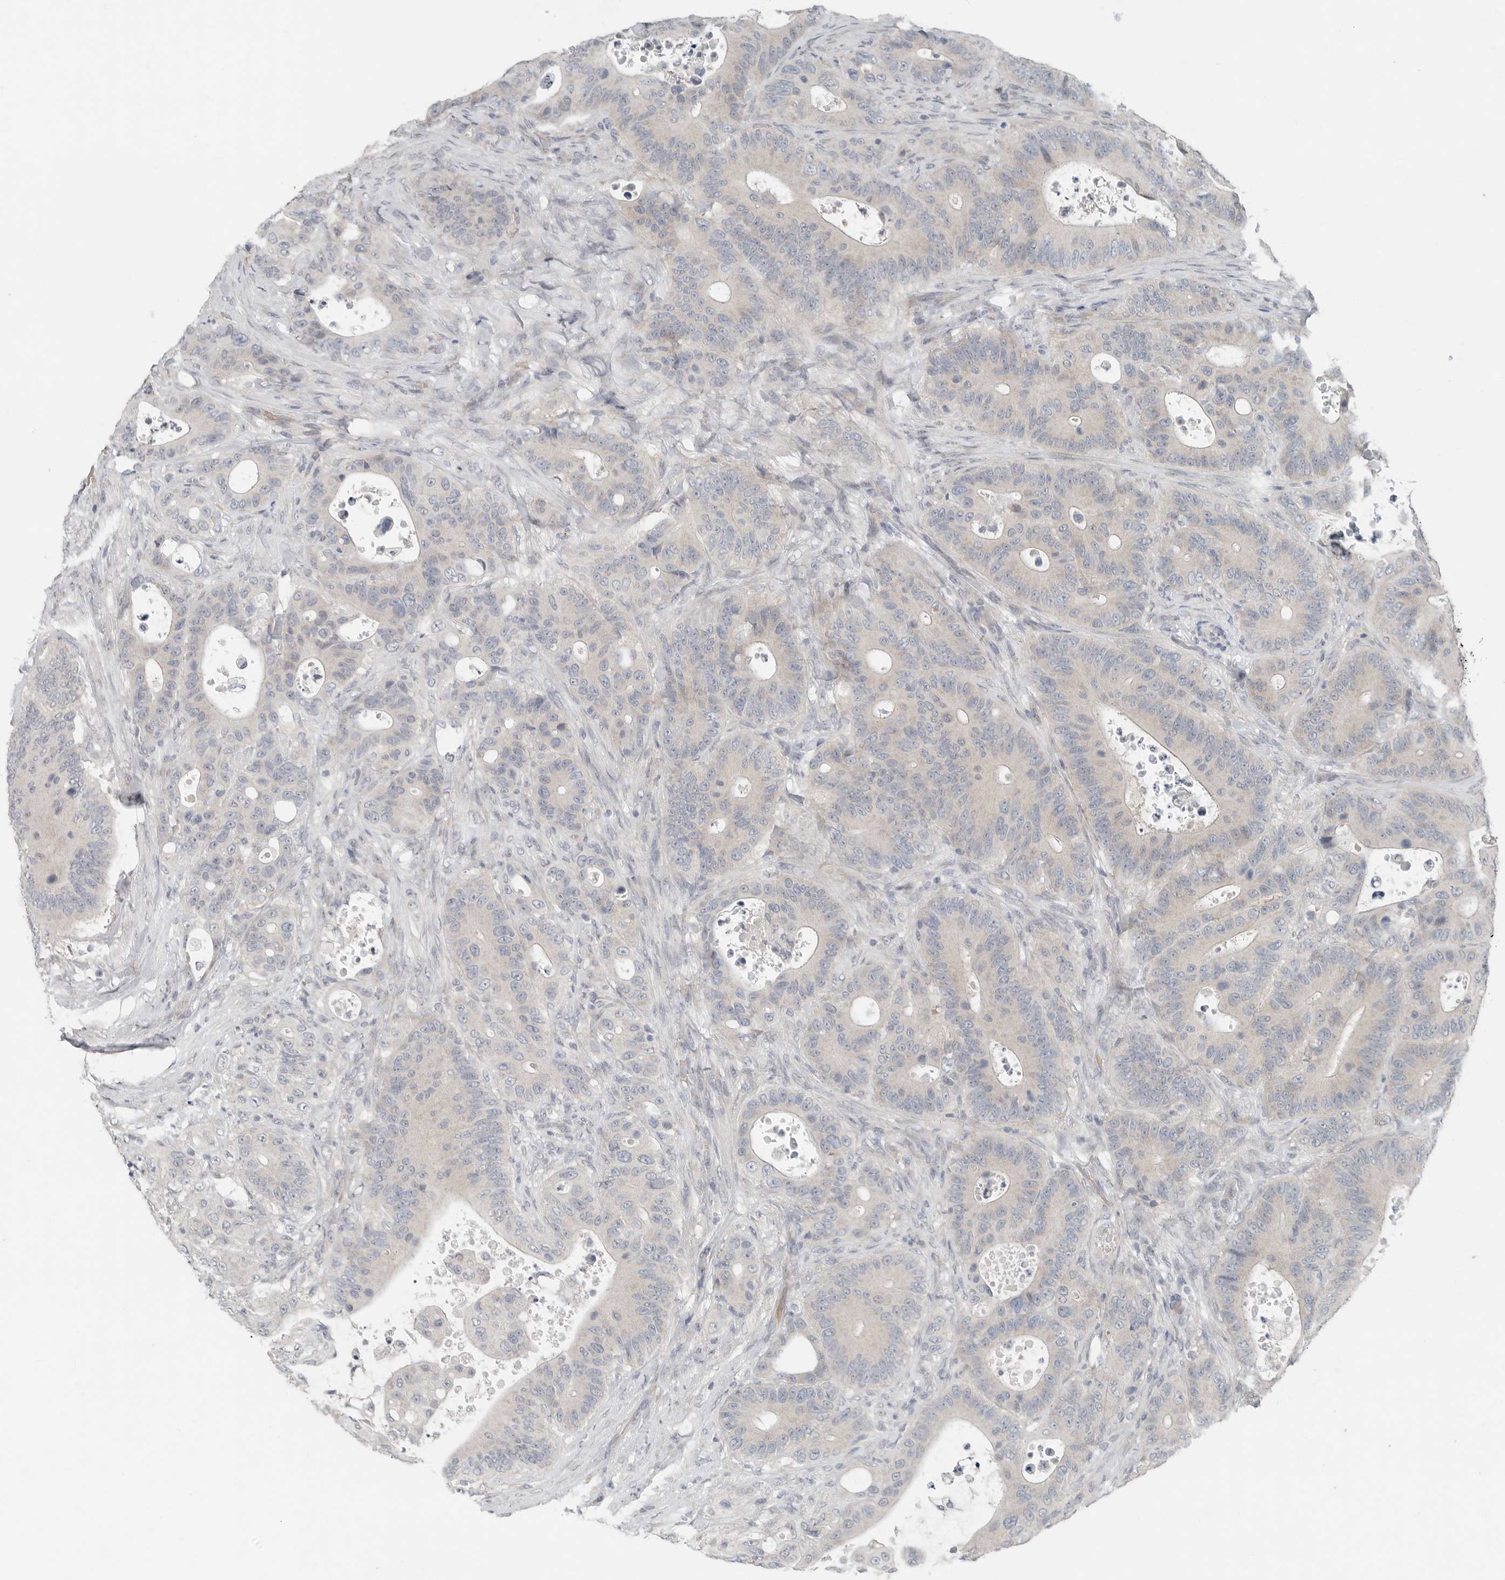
{"staining": {"intensity": "negative", "quantity": "none", "location": "none"}, "tissue": "colorectal cancer", "cell_type": "Tumor cells", "image_type": "cancer", "snomed": [{"axis": "morphology", "description": "Adenocarcinoma, NOS"}, {"axis": "topography", "description": "Colon"}], "caption": "Colorectal cancer (adenocarcinoma) was stained to show a protein in brown. There is no significant positivity in tumor cells. (DAB (3,3'-diaminobenzidine) immunohistochemistry with hematoxylin counter stain).", "gene": "FCRLB", "patient": {"sex": "male", "age": 83}}